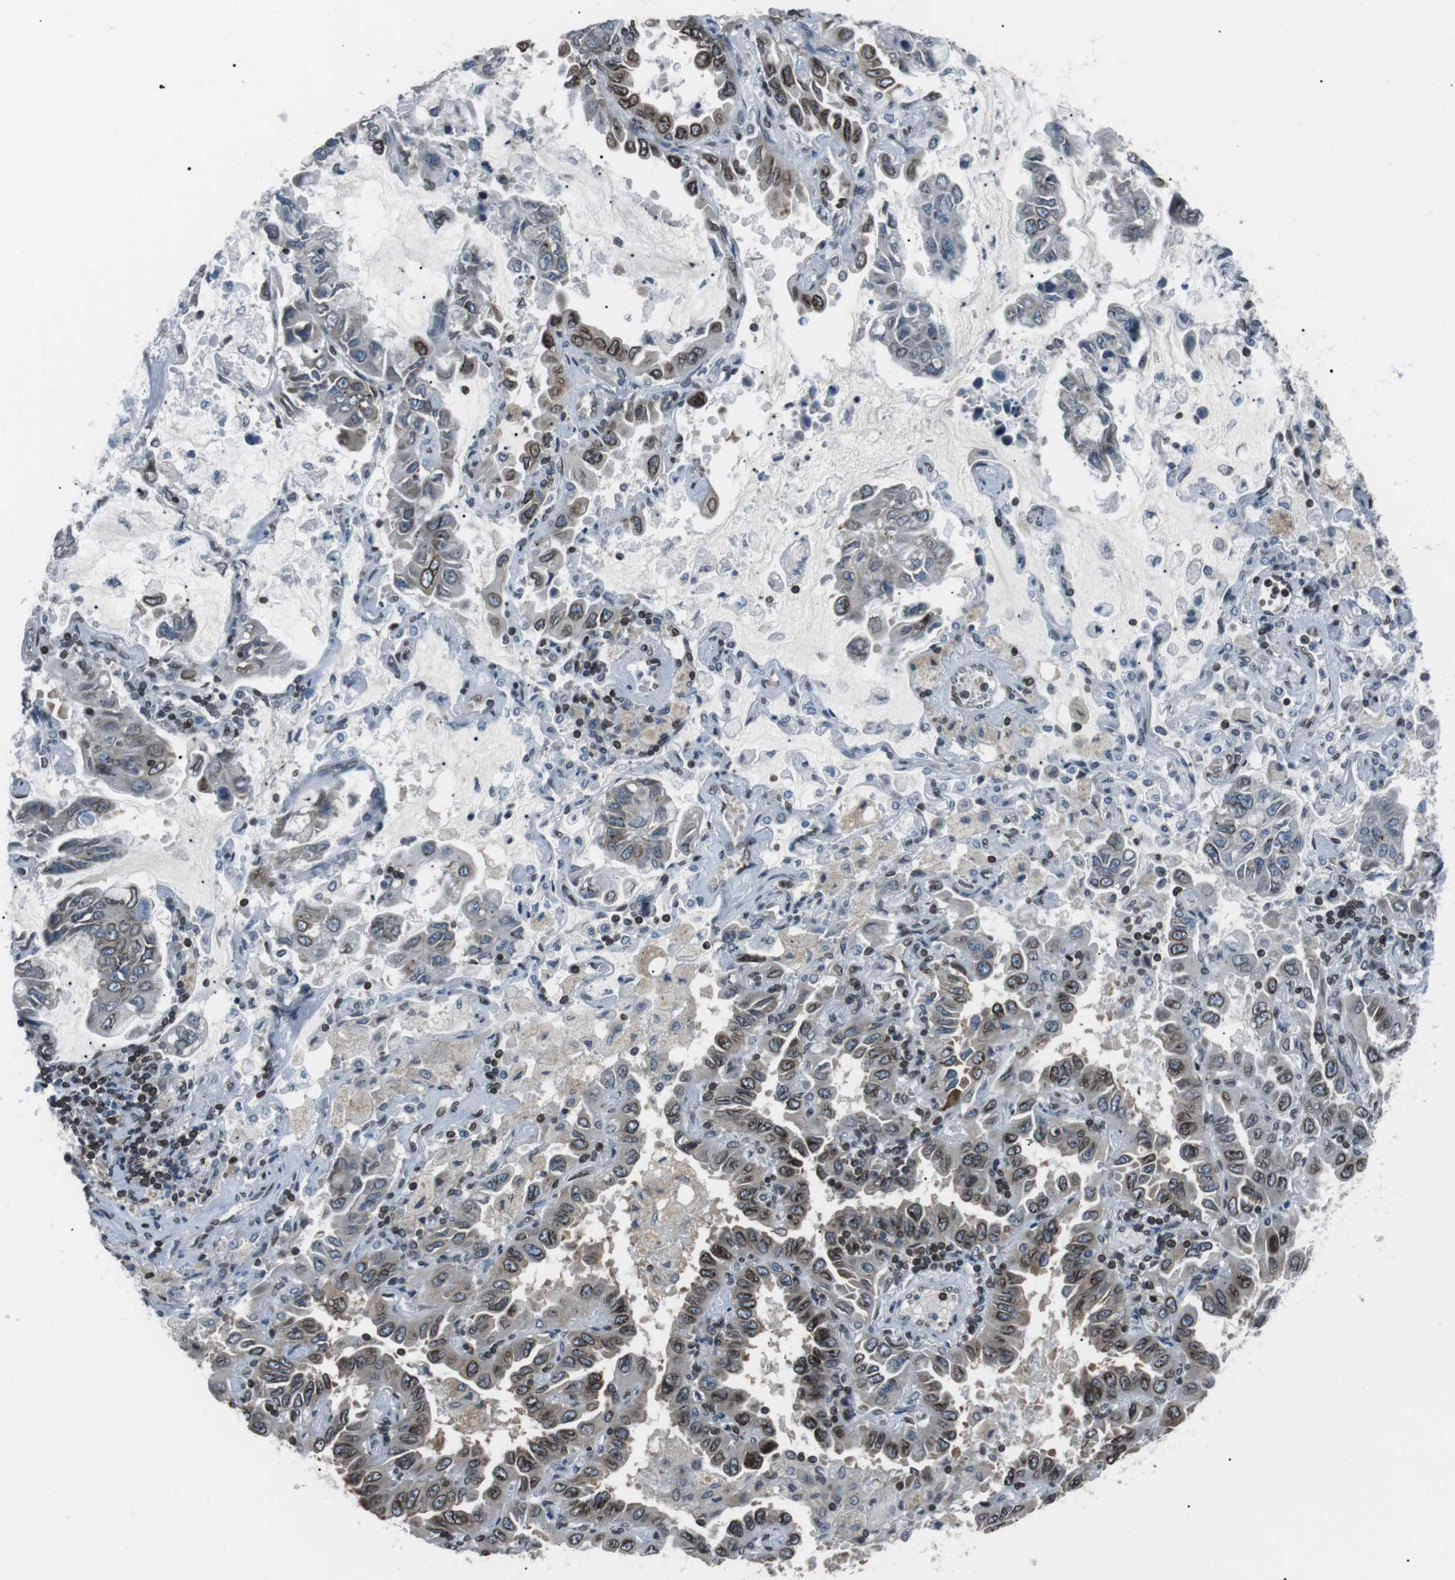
{"staining": {"intensity": "moderate", "quantity": ">75%", "location": "cytoplasmic/membranous,nuclear"}, "tissue": "lung cancer", "cell_type": "Tumor cells", "image_type": "cancer", "snomed": [{"axis": "morphology", "description": "Adenocarcinoma, NOS"}, {"axis": "topography", "description": "Lung"}], "caption": "Lung adenocarcinoma stained with immunohistochemistry reveals moderate cytoplasmic/membranous and nuclear staining in approximately >75% of tumor cells. The protein is stained brown, and the nuclei are stained in blue (DAB IHC with brightfield microscopy, high magnification).", "gene": "TMX4", "patient": {"sex": "male", "age": 64}}